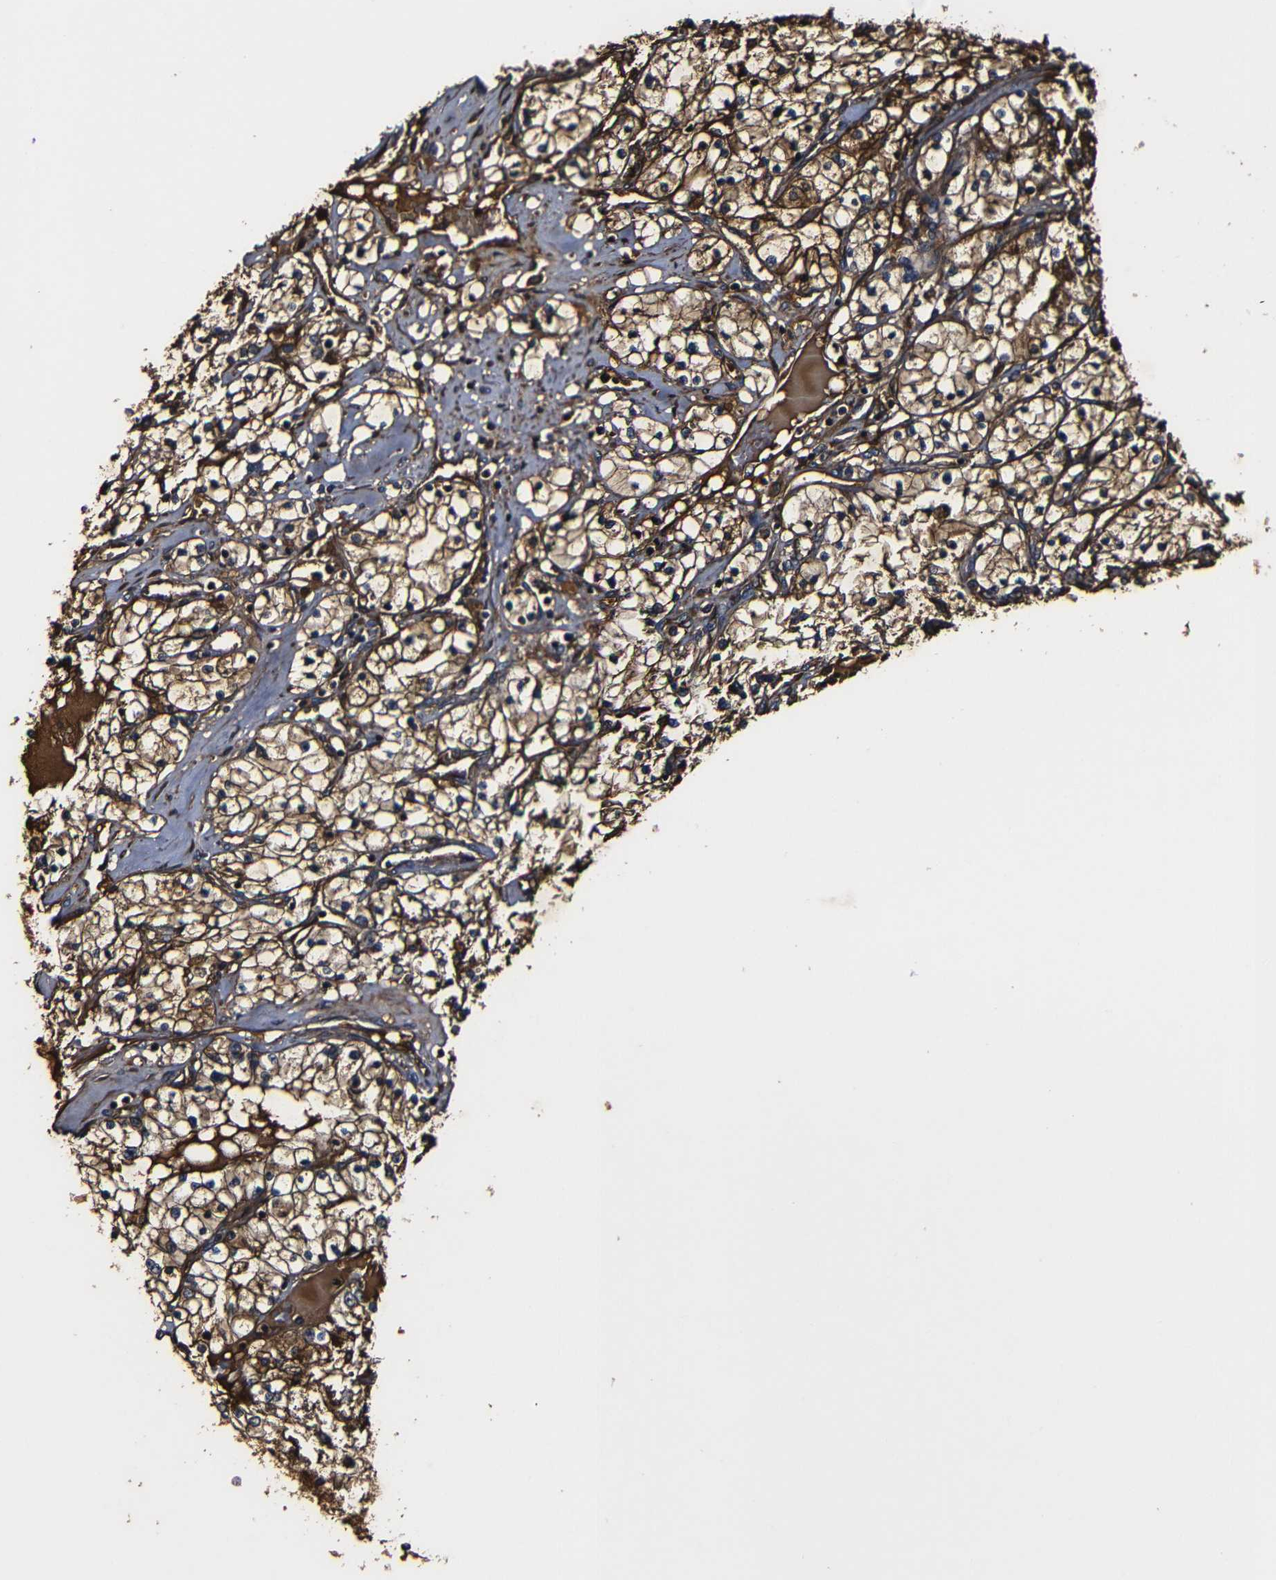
{"staining": {"intensity": "strong", "quantity": ">75%", "location": "cytoplasmic/membranous,nuclear"}, "tissue": "renal cancer", "cell_type": "Tumor cells", "image_type": "cancer", "snomed": [{"axis": "morphology", "description": "Adenocarcinoma, NOS"}, {"axis": "topography", "description": "Kidney"}], "caption": "Renal cancer (adenocarcinoma) was stained to show a protein in brown. There is high levels of strong cytoplasmic/membranous and nuclear expression in about >75% of tumor cells. Using DAB (brown) and hematoxylin (blue) stains, captured at high magnification using brightfield microscopy.", "gene": "MSN", "patient": {"sex": "male", "age": 68}}